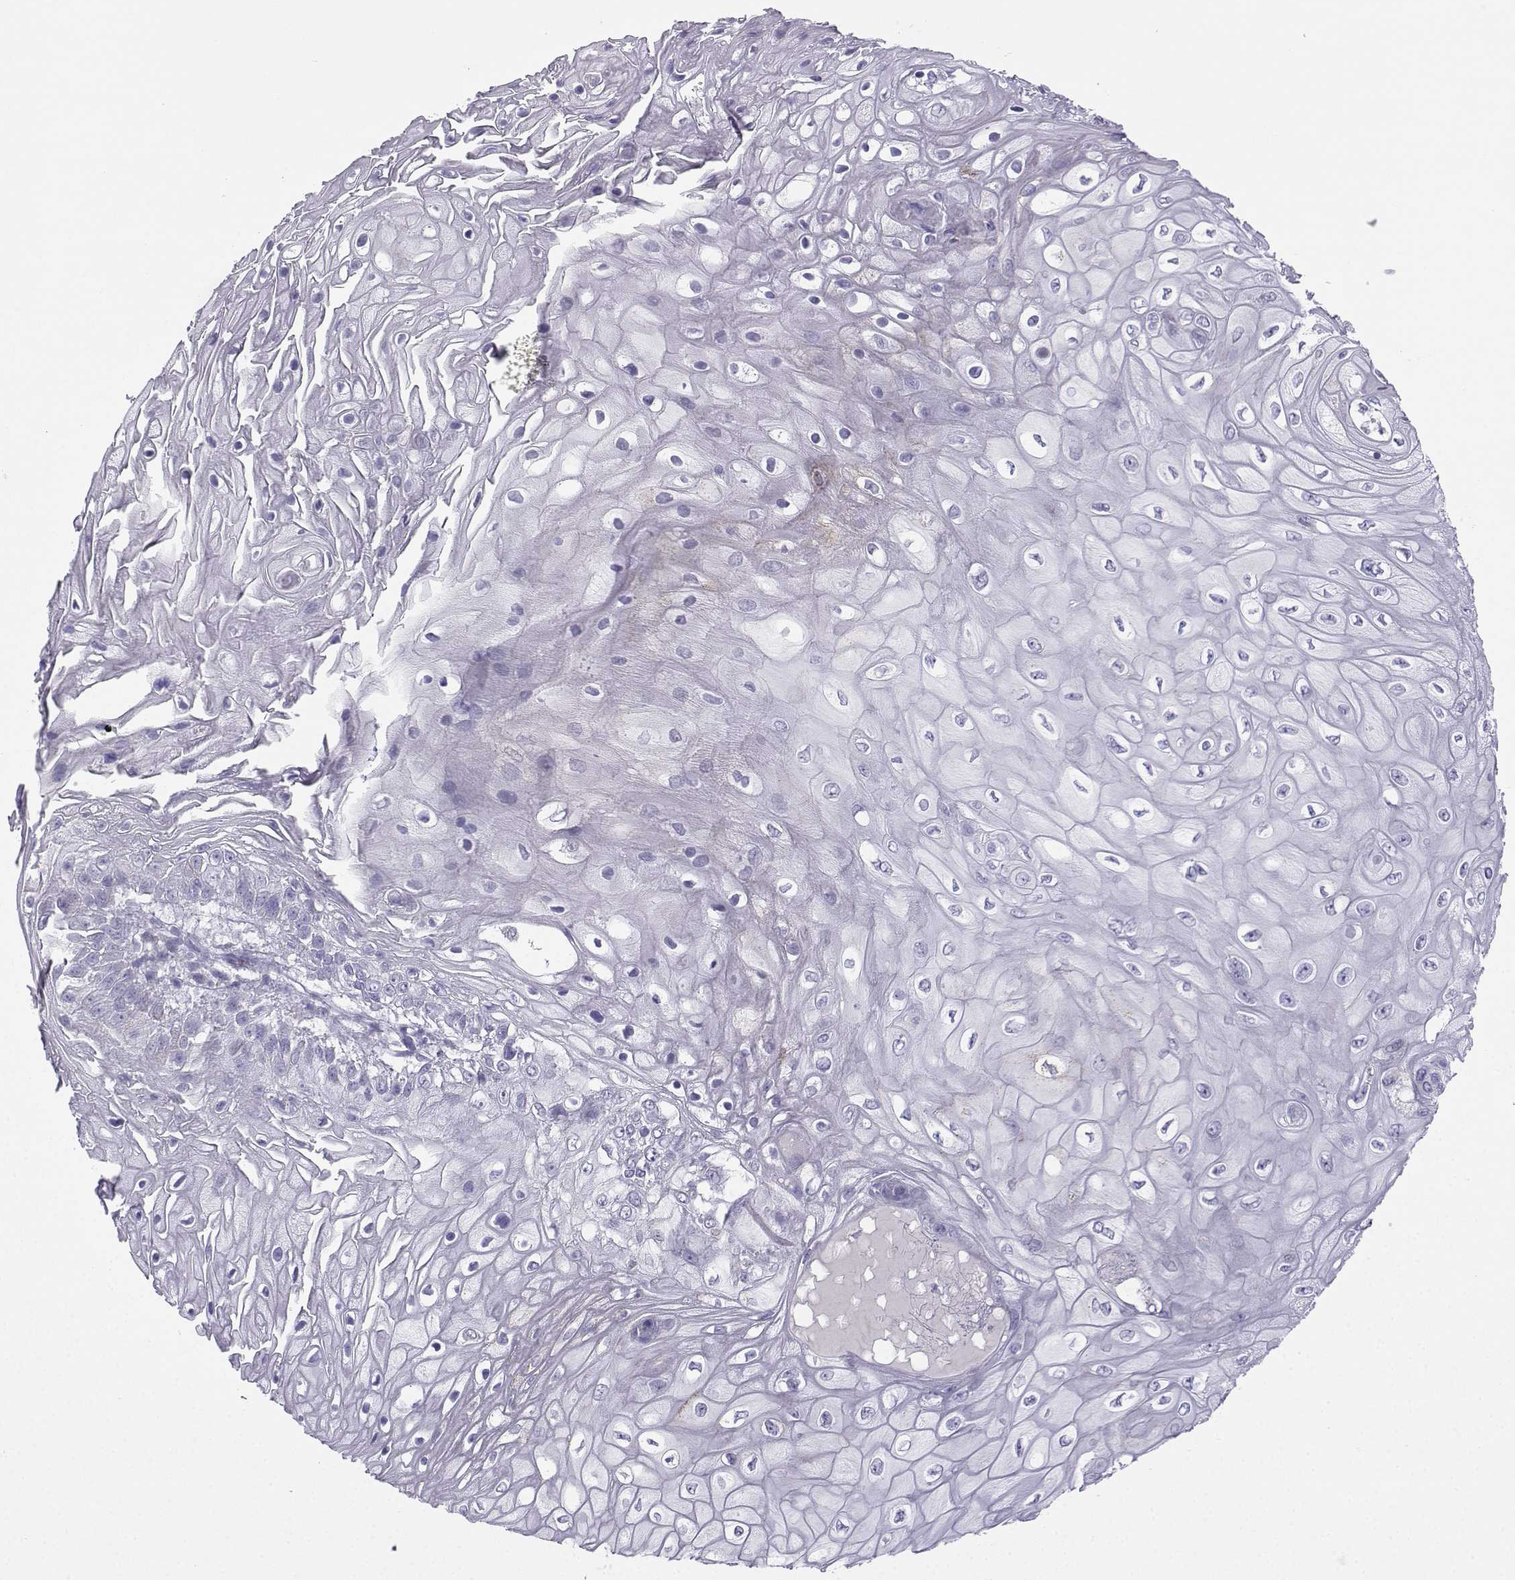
{"staining": {"intensity": "negative", "quantity": "none", "location": "none"}, "tissue": "skin cancer", "cell_type": "Tumor cells", "image_type": "cancer", "snomed": [{"axis": "morphology", "description": "Squamous cell carcinoma, NOS"}, {"axis": "topography", "description": "Skin"}], "caption": "Tumor cells show no significant protein expression in skin squamous cell carcinoma.", "gene": "FBXO24", "patient": {"sex": "male", "age": 62}}